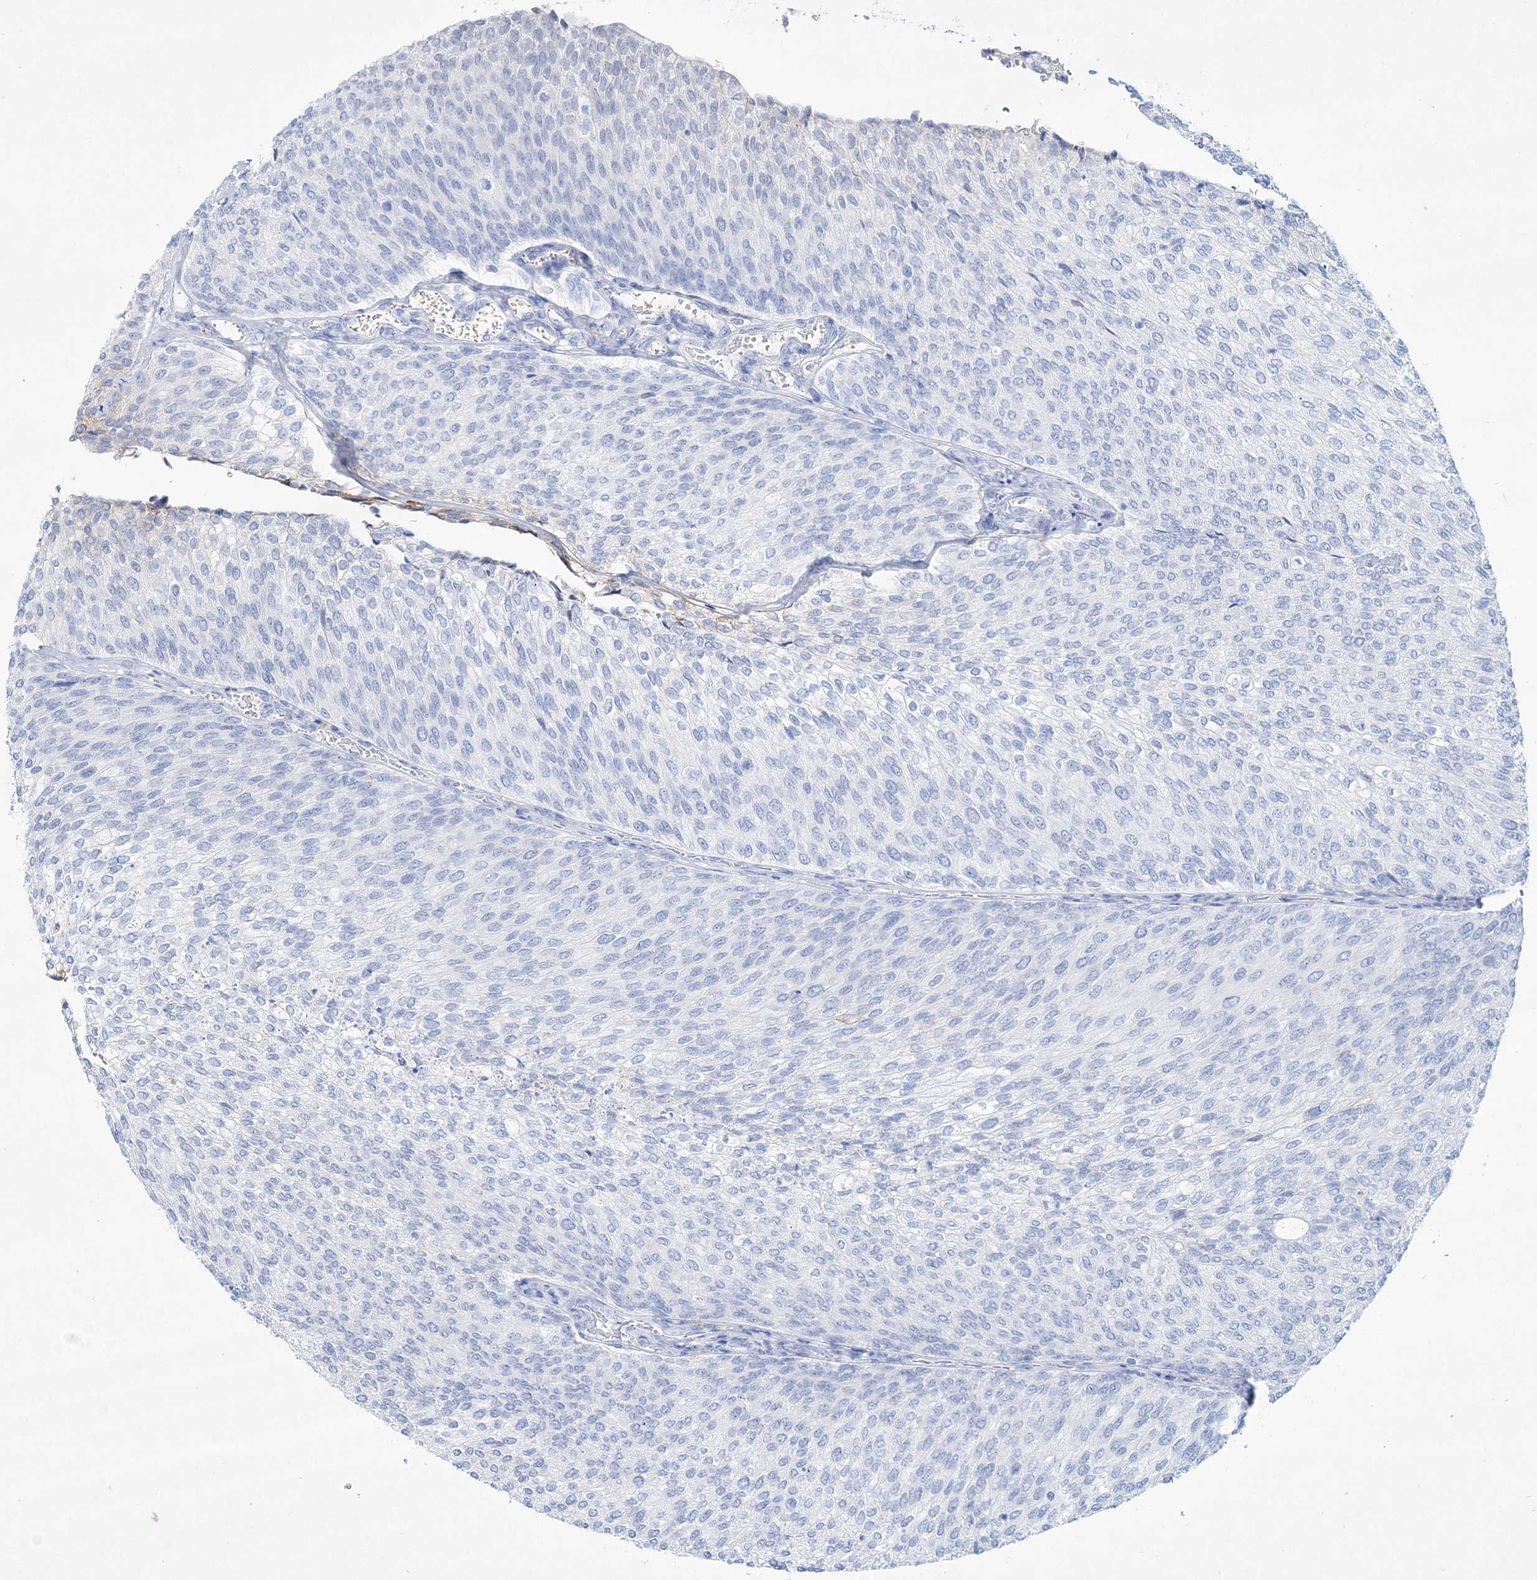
{"staining": {"intensity": "negative", "quantity": "none", "location": "none"}, "tissue": "urothelial cancer", "cell_type": "Tumor cells", "image_type": "cancer", "snomed": [{"axis": "morphology", "description": "Urothelial carcinoma, Low grade"}, {"axis": "topography", "description": "Urinary bladder"}], "caption": "High magnification brightfield microscopy of urothelial cancer stained with DAB (3,3'-diaminobenzidine) (brown) and counterstained with hematoxylin (blue): tumor cells show no significant staining.", "gene": "SPINK7", "patient": {"sex": "female", "age": 79}}